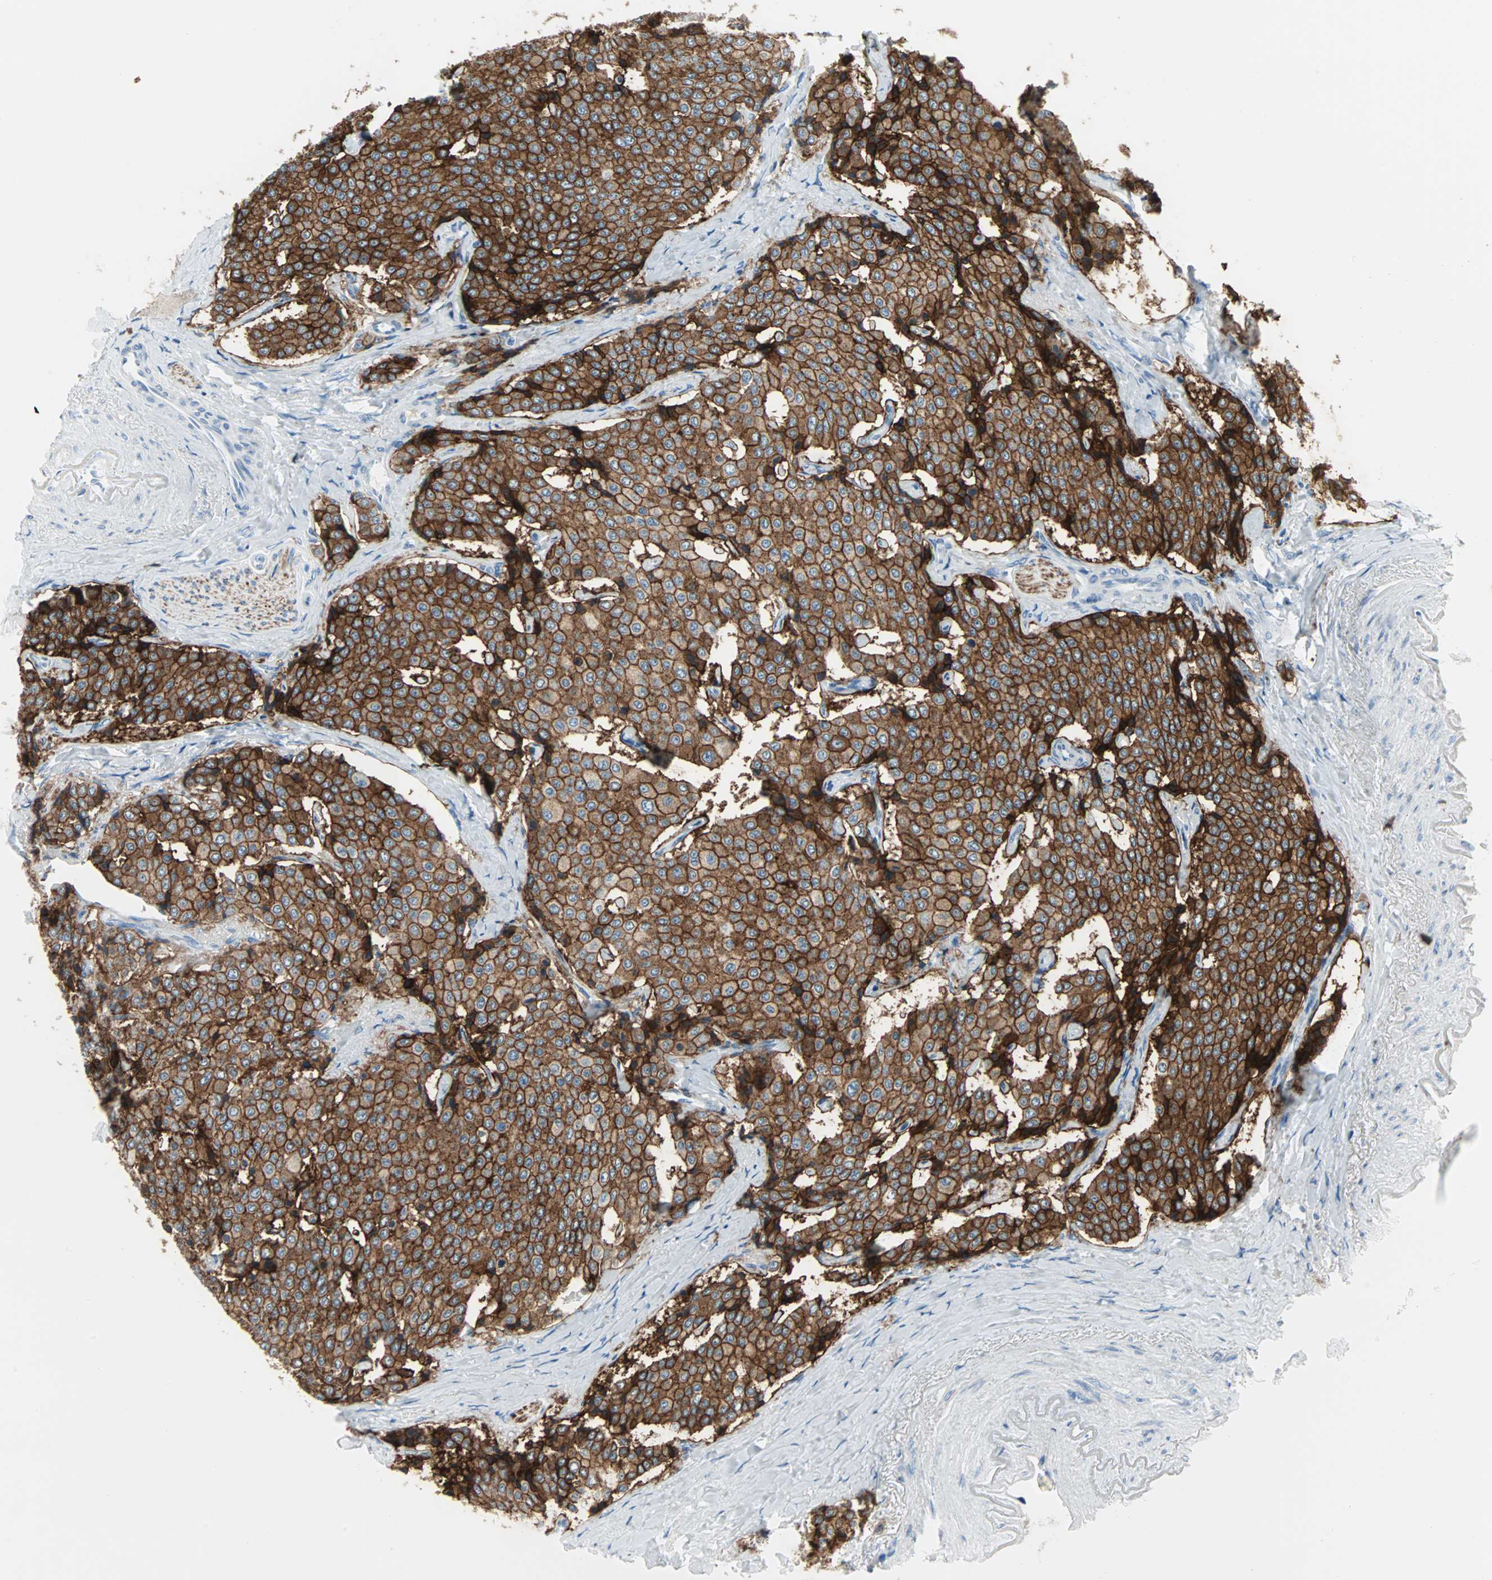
{"staining": {"intensity": "strong", "quantity": ">75%", "location": "cytoplasmic/membranous"}, "tissue": "carcinoid", "cell_type": "Tumor cells", "image_type": "cancer", "snomed": [{"axis": "morphology", "description": "Carcinoid, malignant, NOS"}, {"axis": "topography", "description": "Colon"}], "caption": "Protein staining of carcinoid tissue displays strong cytoplasmic/membranous positivity in approximately >75% of tumor cells. (brown staining indicates protein expression, while blue staining denotes nuclei).", "gene": "STX1A", "patient": {"sex": "female", "age": 61}}